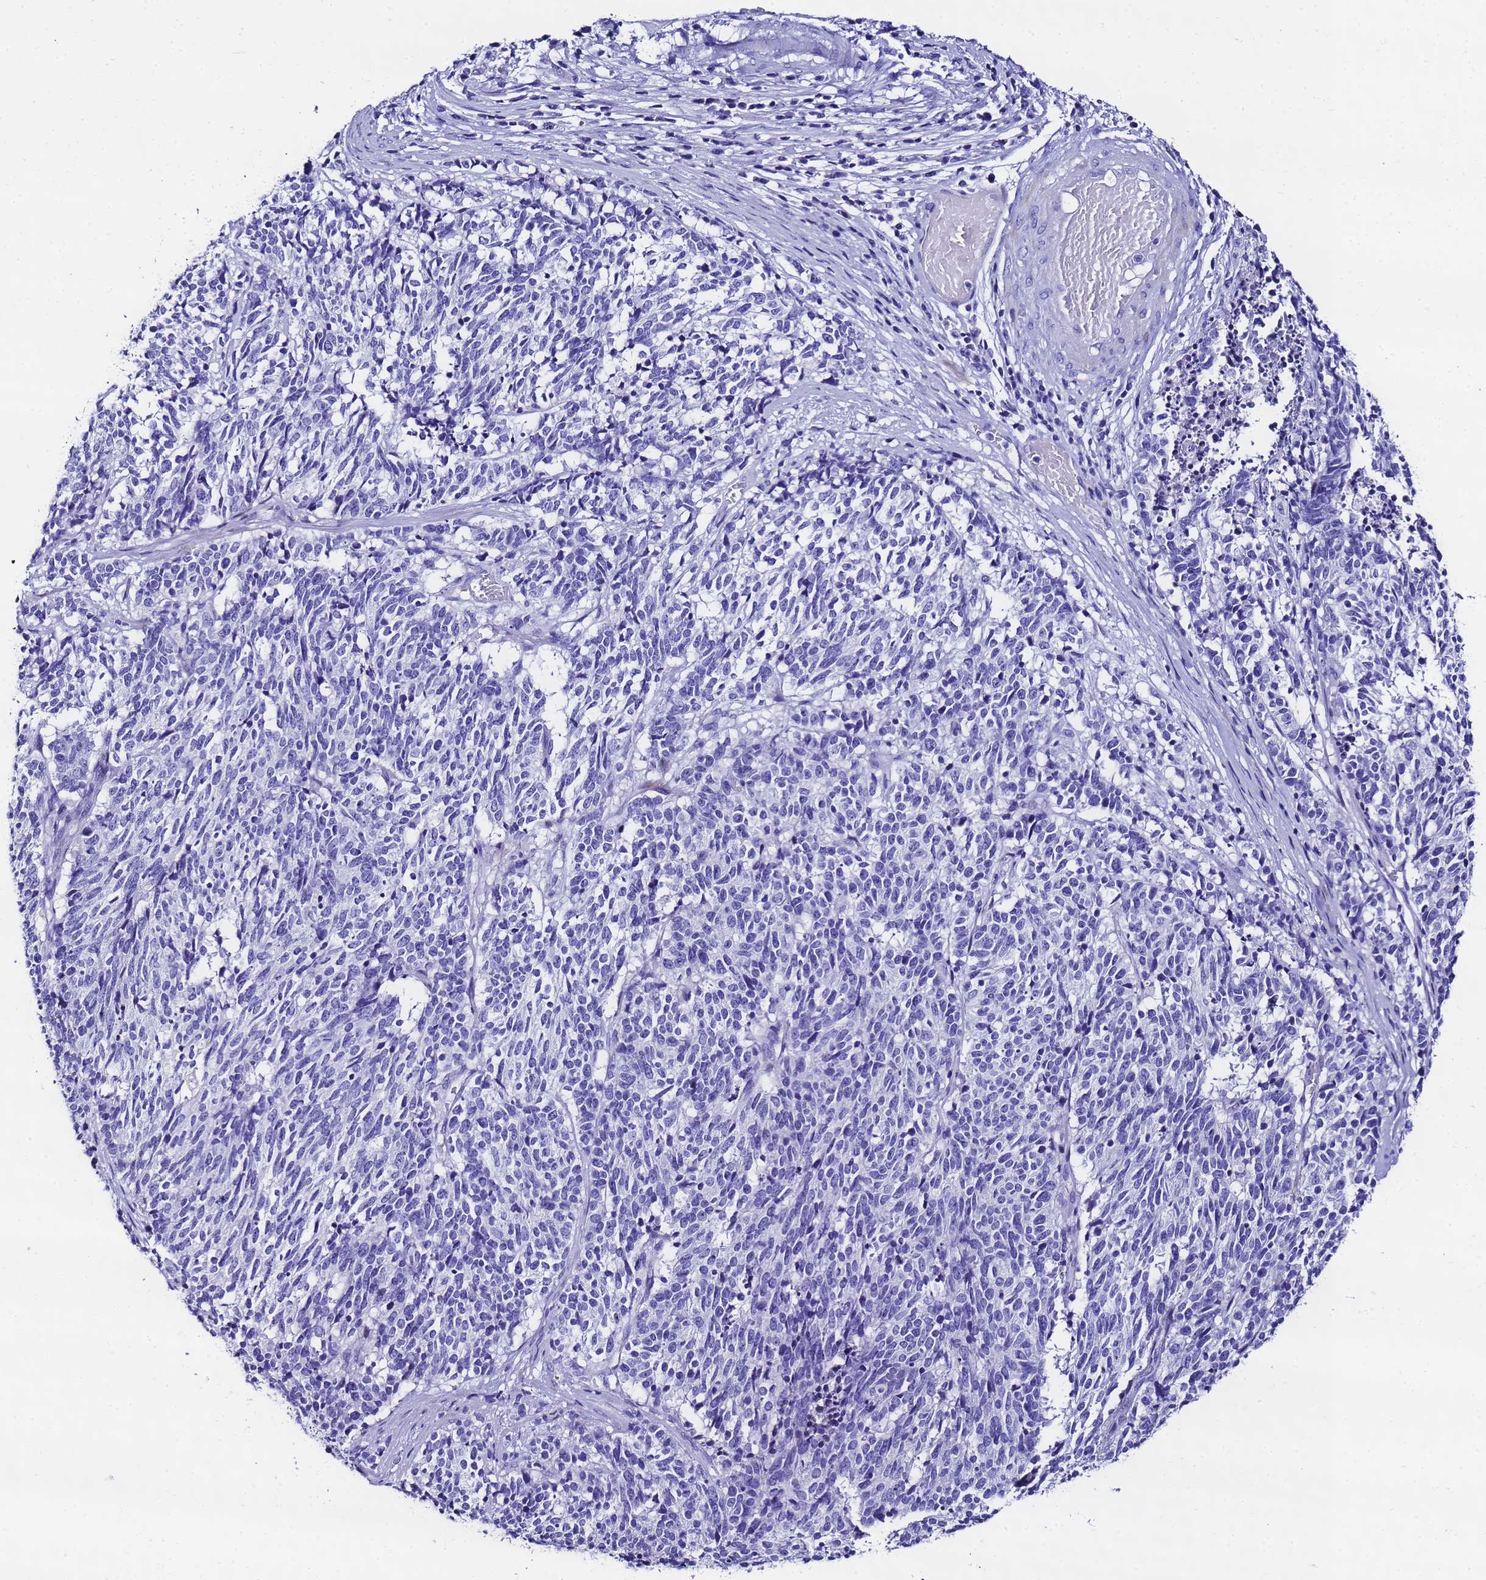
{"staining": {"intensity": "negative", "quantity": "none", "location": "none"}, "tissue": "cervical cancer", "cell_type": "Tumor cells", "image_type": "cancer", "snomed": [{"axis": "morphology", "description": "Squamous cell carcinoma, NOS"}, {"axis": "topography", "description": "Cervix"}], "caption": "Human cervical cancer stained for a protein using immunohistochemistry (IHC) displays no staining in tumor cells.", "gene": "UGT2B10", "patient": {"sex": "female", "age": 29}}